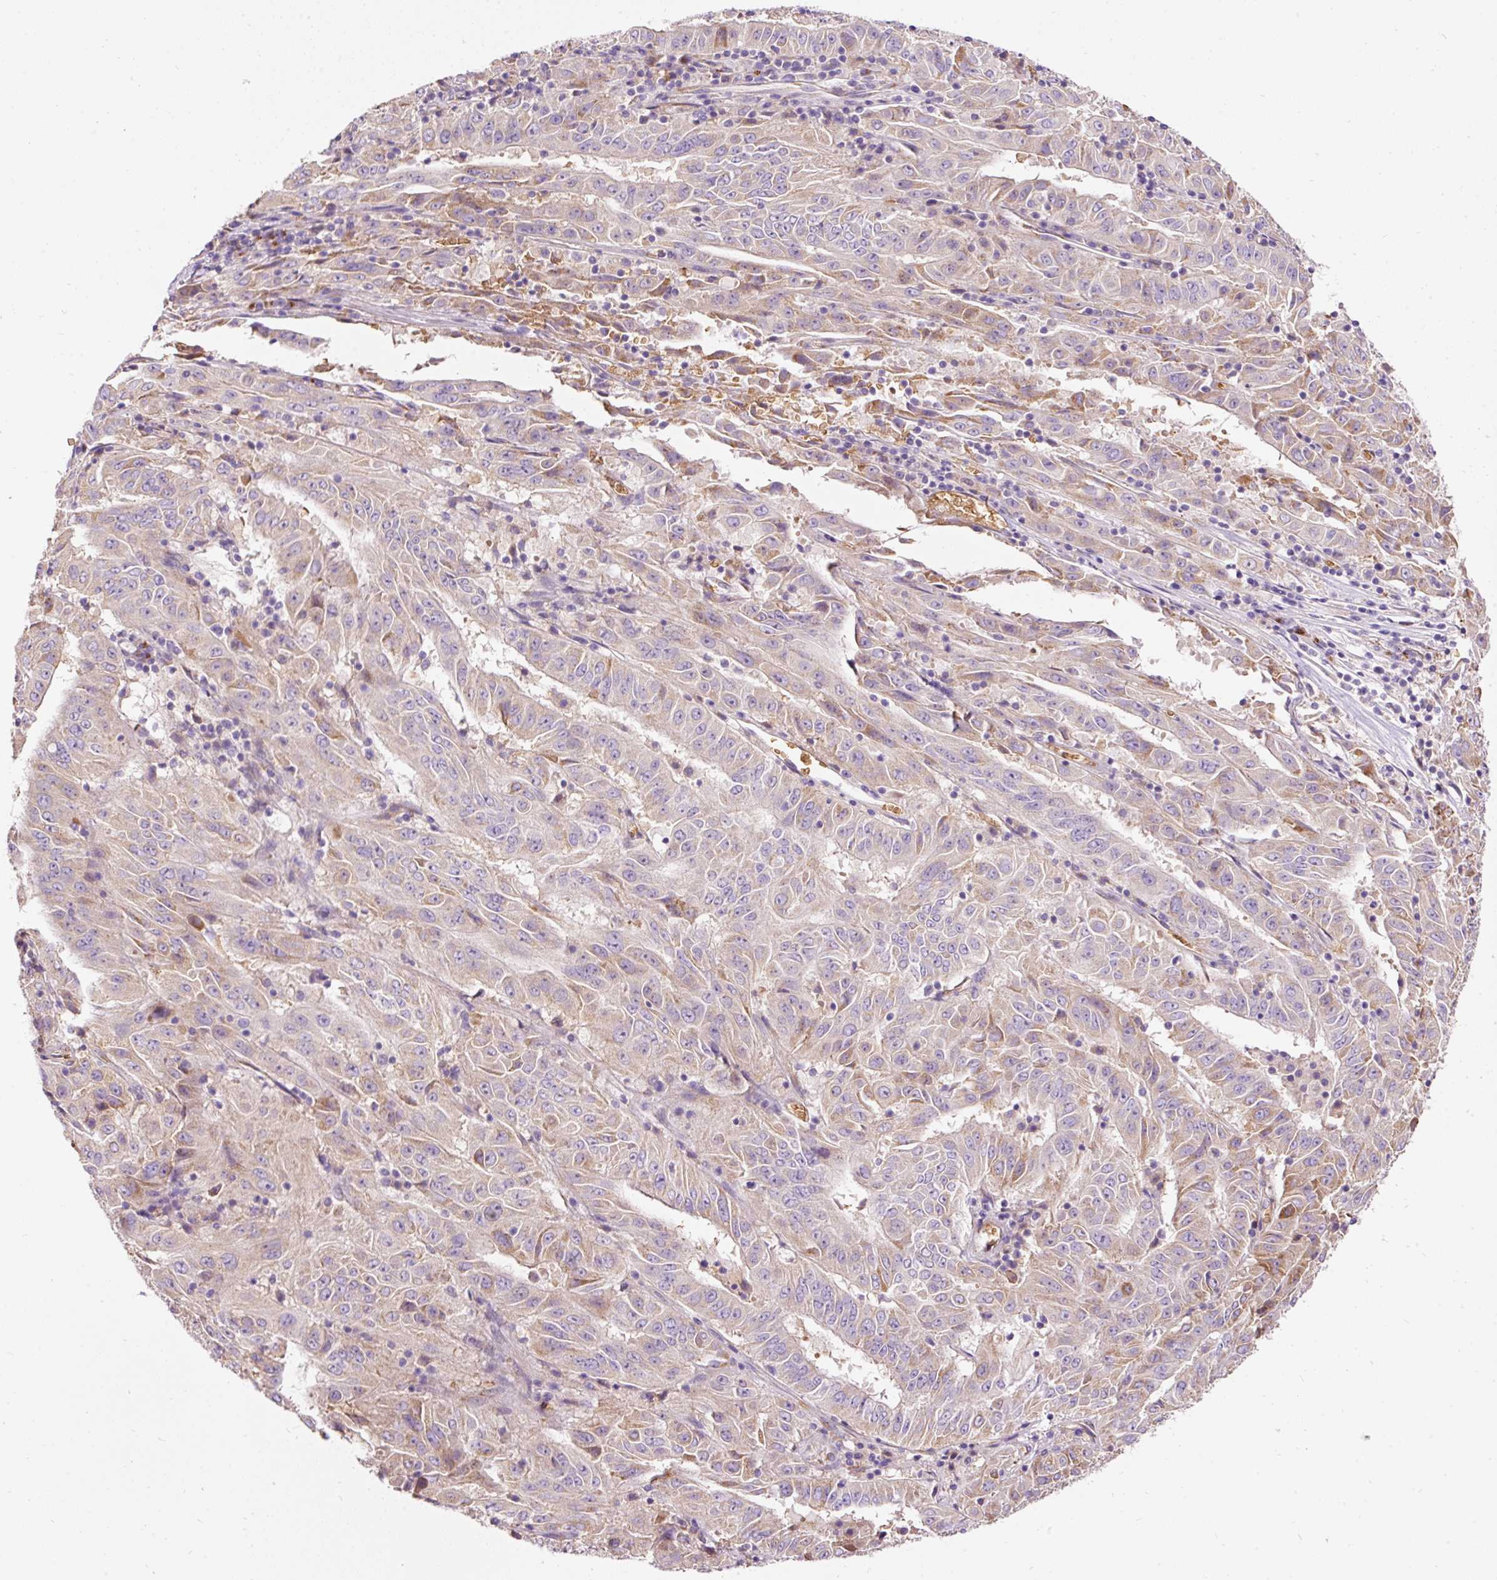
{"staining": {"intensity": "moderate", "quantity": "<25%", "location": "cytoplasmic/membranous"}, "tissue": "pancreatic cancer", "cell_type": "Tumor cells", "image_type": "cancer", "snomed": [{"axis": "morphology", "description": "Adenocarcinoma, NOS"}, {"axis": "topography", "description": "Pancreas"}], "caption": "High-magnification brightfield microscopy of pancreatic cancer (adenocarcinoma) stained with DAB (3,3'-diaminobenzidine) (brown) and counterstained with hematoxylin (blue). tumor cells exhibit moderate cytoplasmic/membranous positivity is appreciated in approximately<25% of cells. (IHC, brightfield microscopy, high magnification).", "gene": "PRRC2A", "patient": {"sex": "male", "age": 63}}